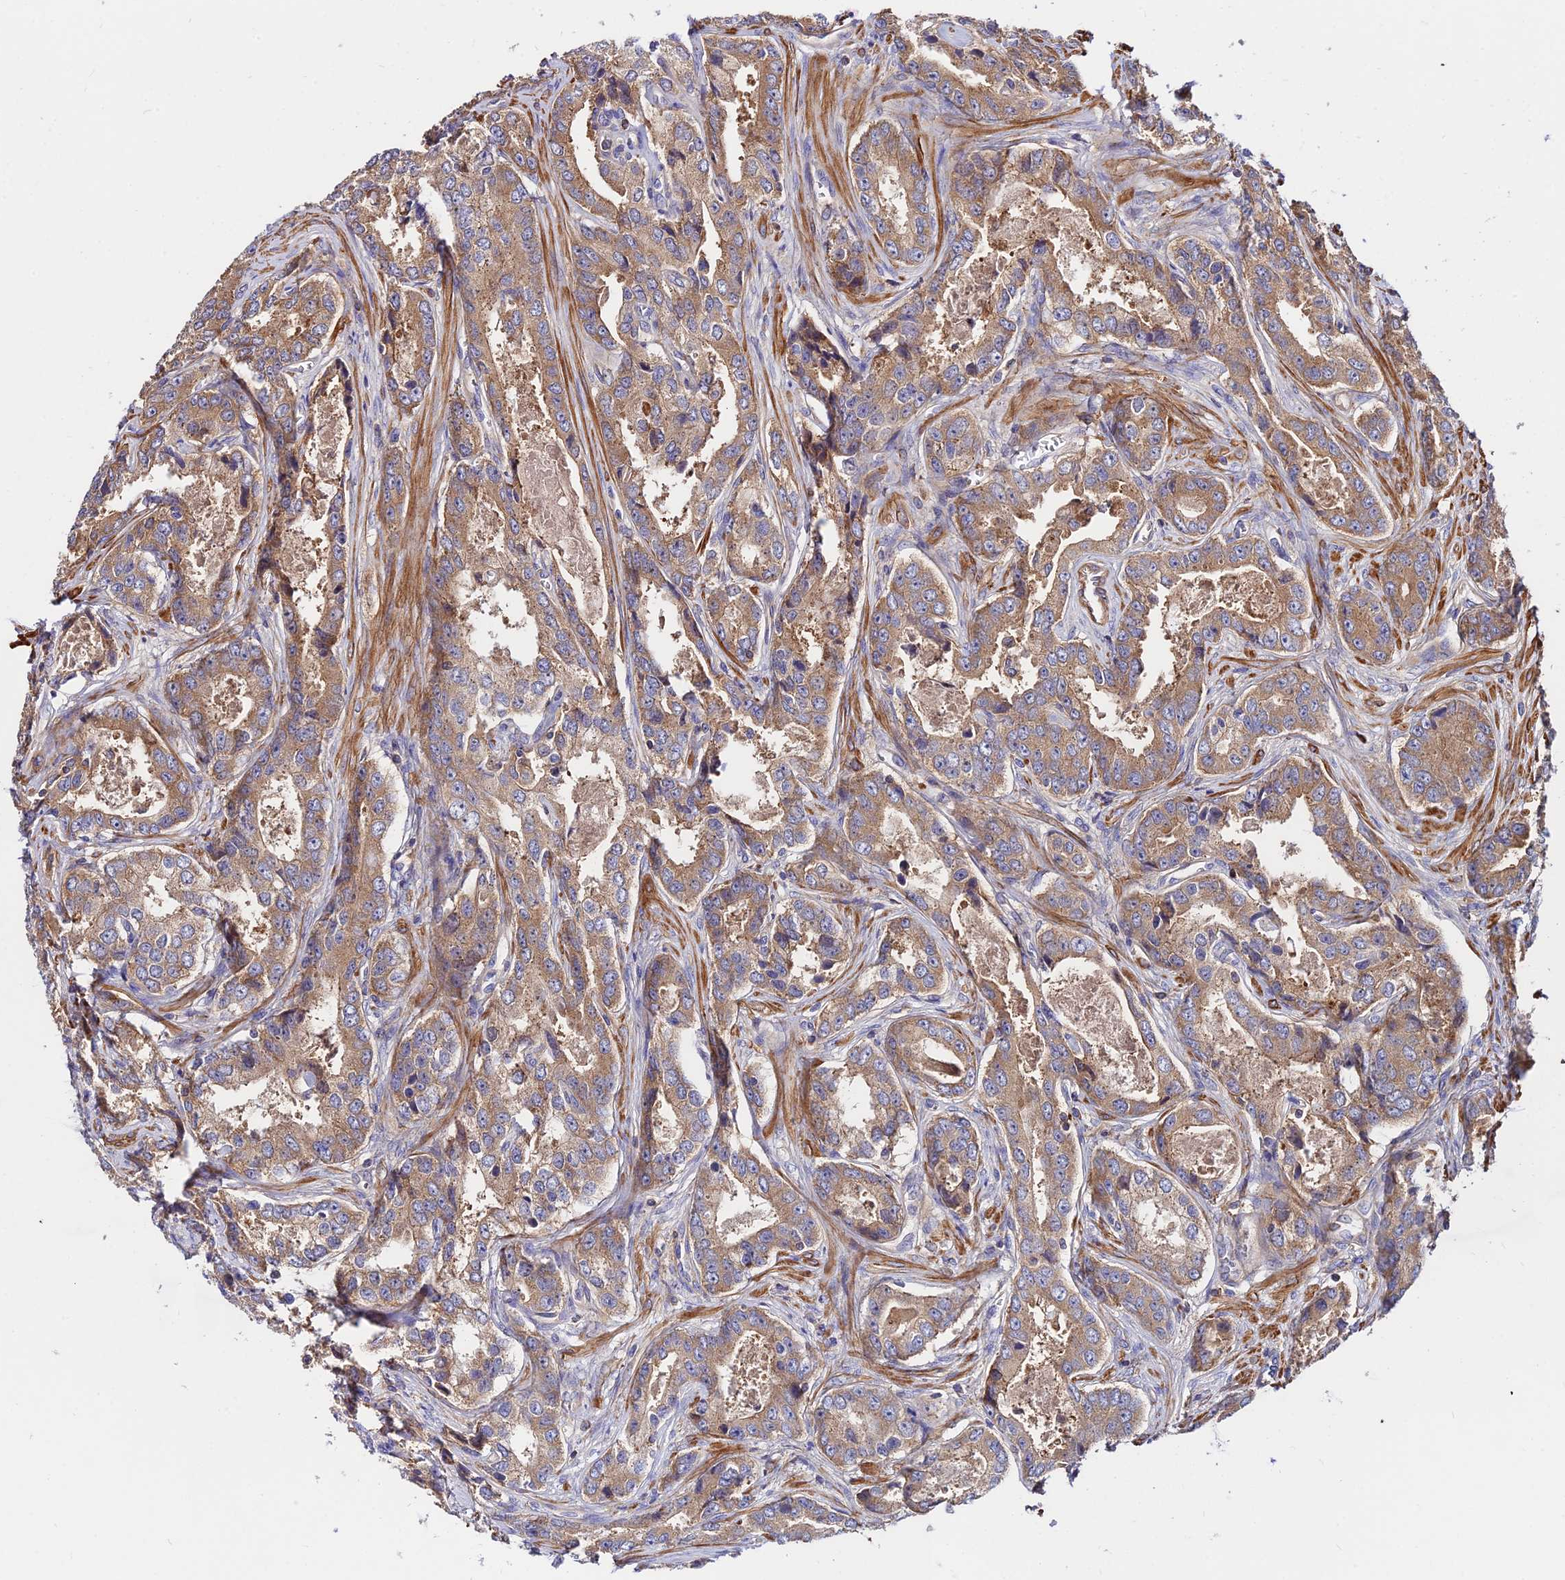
{"staining": {"intensity": "moderate", "quantity": ">75%", "location": "cytoplasmic/membranous"}, "tissue": "prostate cancer", "cell_type": "Tumor cells", "image_type": "cancer", "snomed": [{"axis": "morphology", "description": "Adenocarcinoma, Low grade"}, {"axis": "topography", "description": "Prostate"}], "caption": "Immunohistochemistry photomicrograph of neoplastic tissue: human prostate cancer stained using immunohistochemistry displays medium levels of moderate protein expression localized specifically in the cytoplasmic/membranous of tumor cells, appearing as a cytoplasmic/membranous brown color.", "gene": "PYM1", "patient": {"sex": "male", "age": 68}}